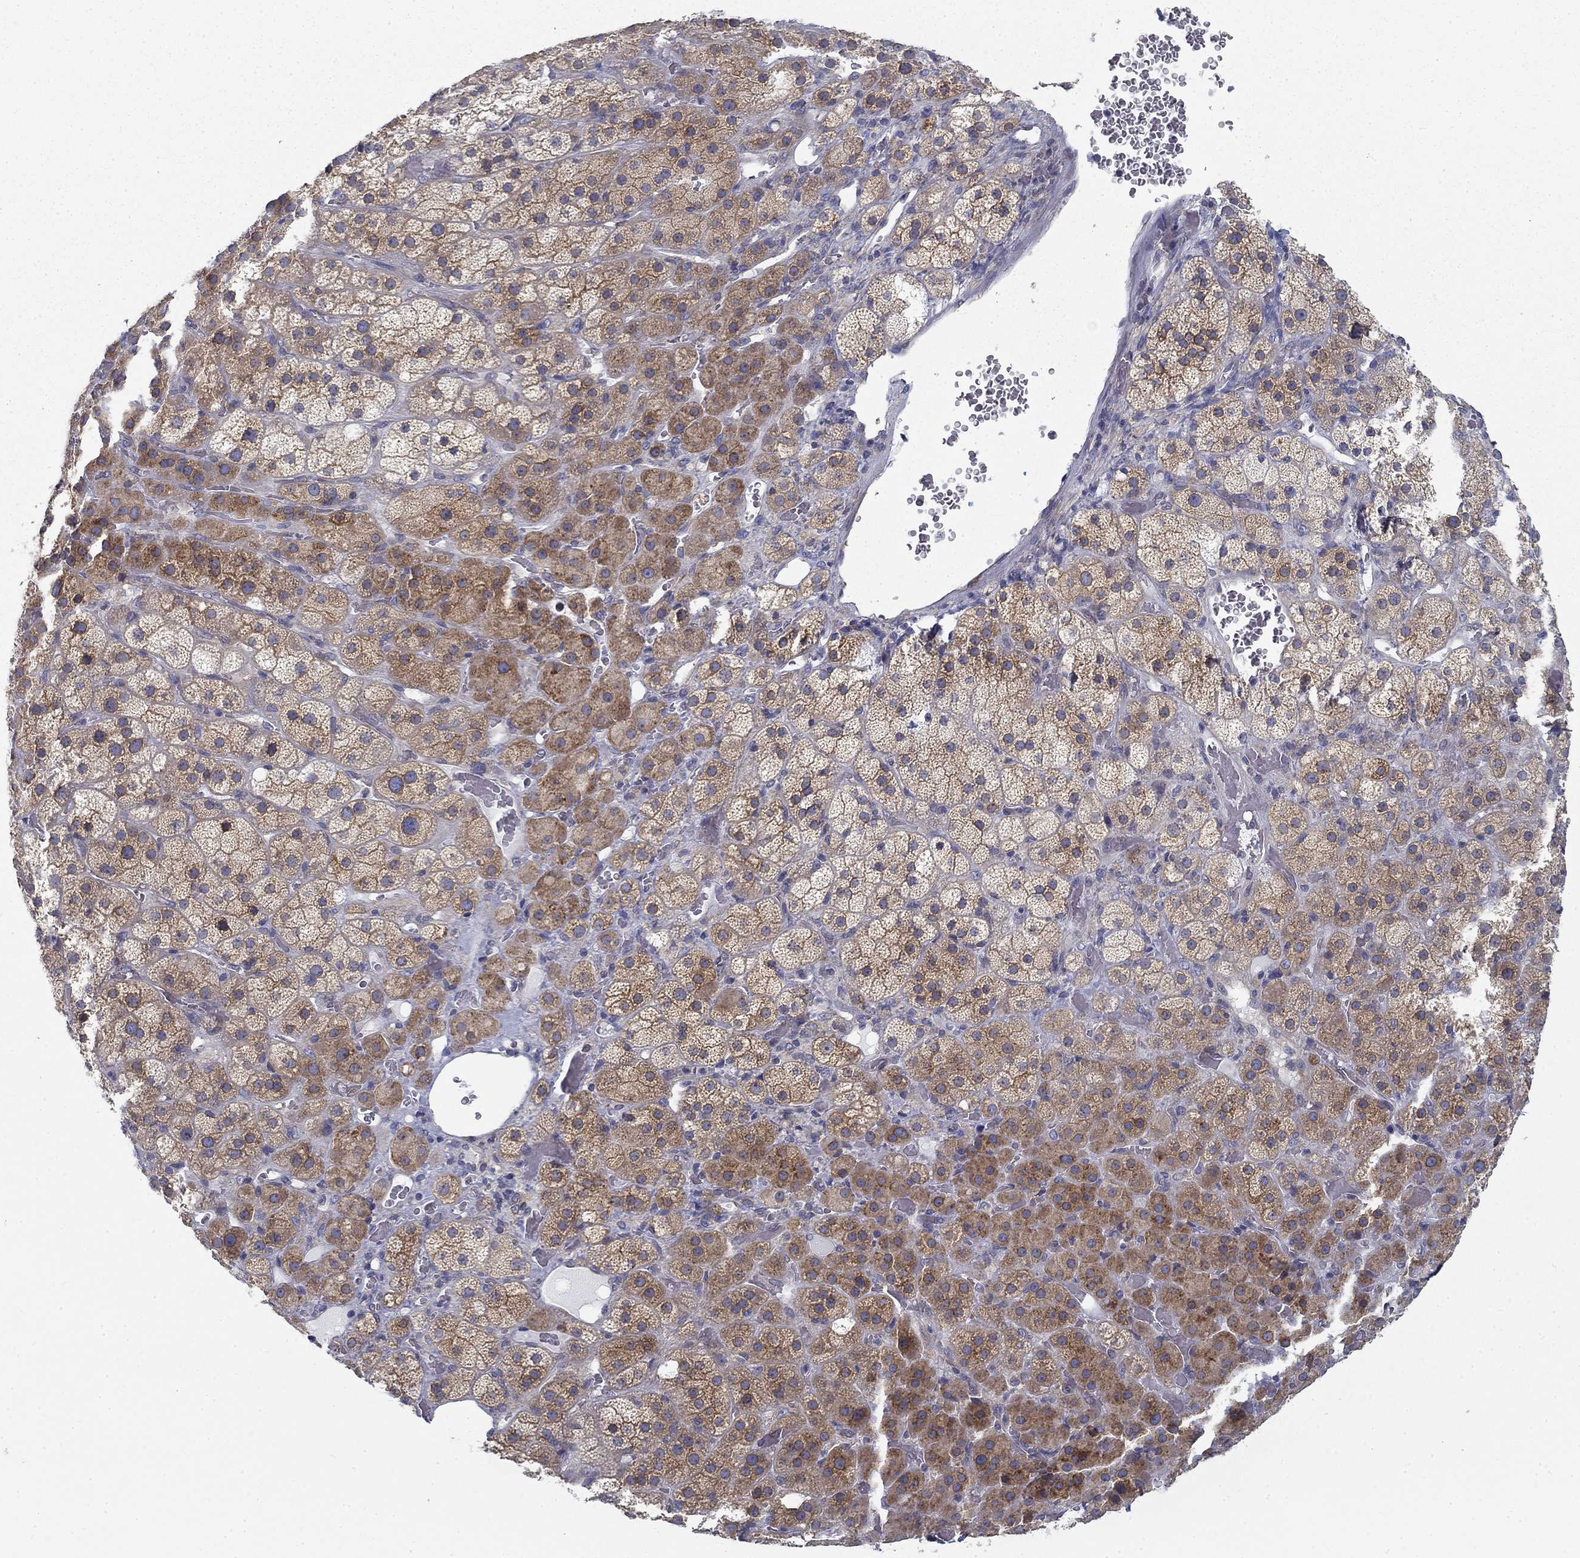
{"staining": {"intensity": "strong", "quantity": "25%-75%", "location": "cytoplasmic/membranous"}, "tissue": "adrenal gland", "cell_type": "Glandular cells", "image_type": "normal", "snomed": [{"axis": "morphology", "description": "Normal tissue, NOS"}, {"axis": "topography", "description": "Adrenal gland"}], "caption": "Immunohistochemical staining of benign human adrenal gland shows strong cytoplasmic/membranous protein staining in approximately 25%-75% of glandular cells. The protein of interest is stained brown, and the nuclei are stained in blue (DAB (3,3'-diaminobenzidine) IHC with brightfield microscopy, high magnification).", "gene": "FXR1", "patient": {"sex": "male", "age": 57}}